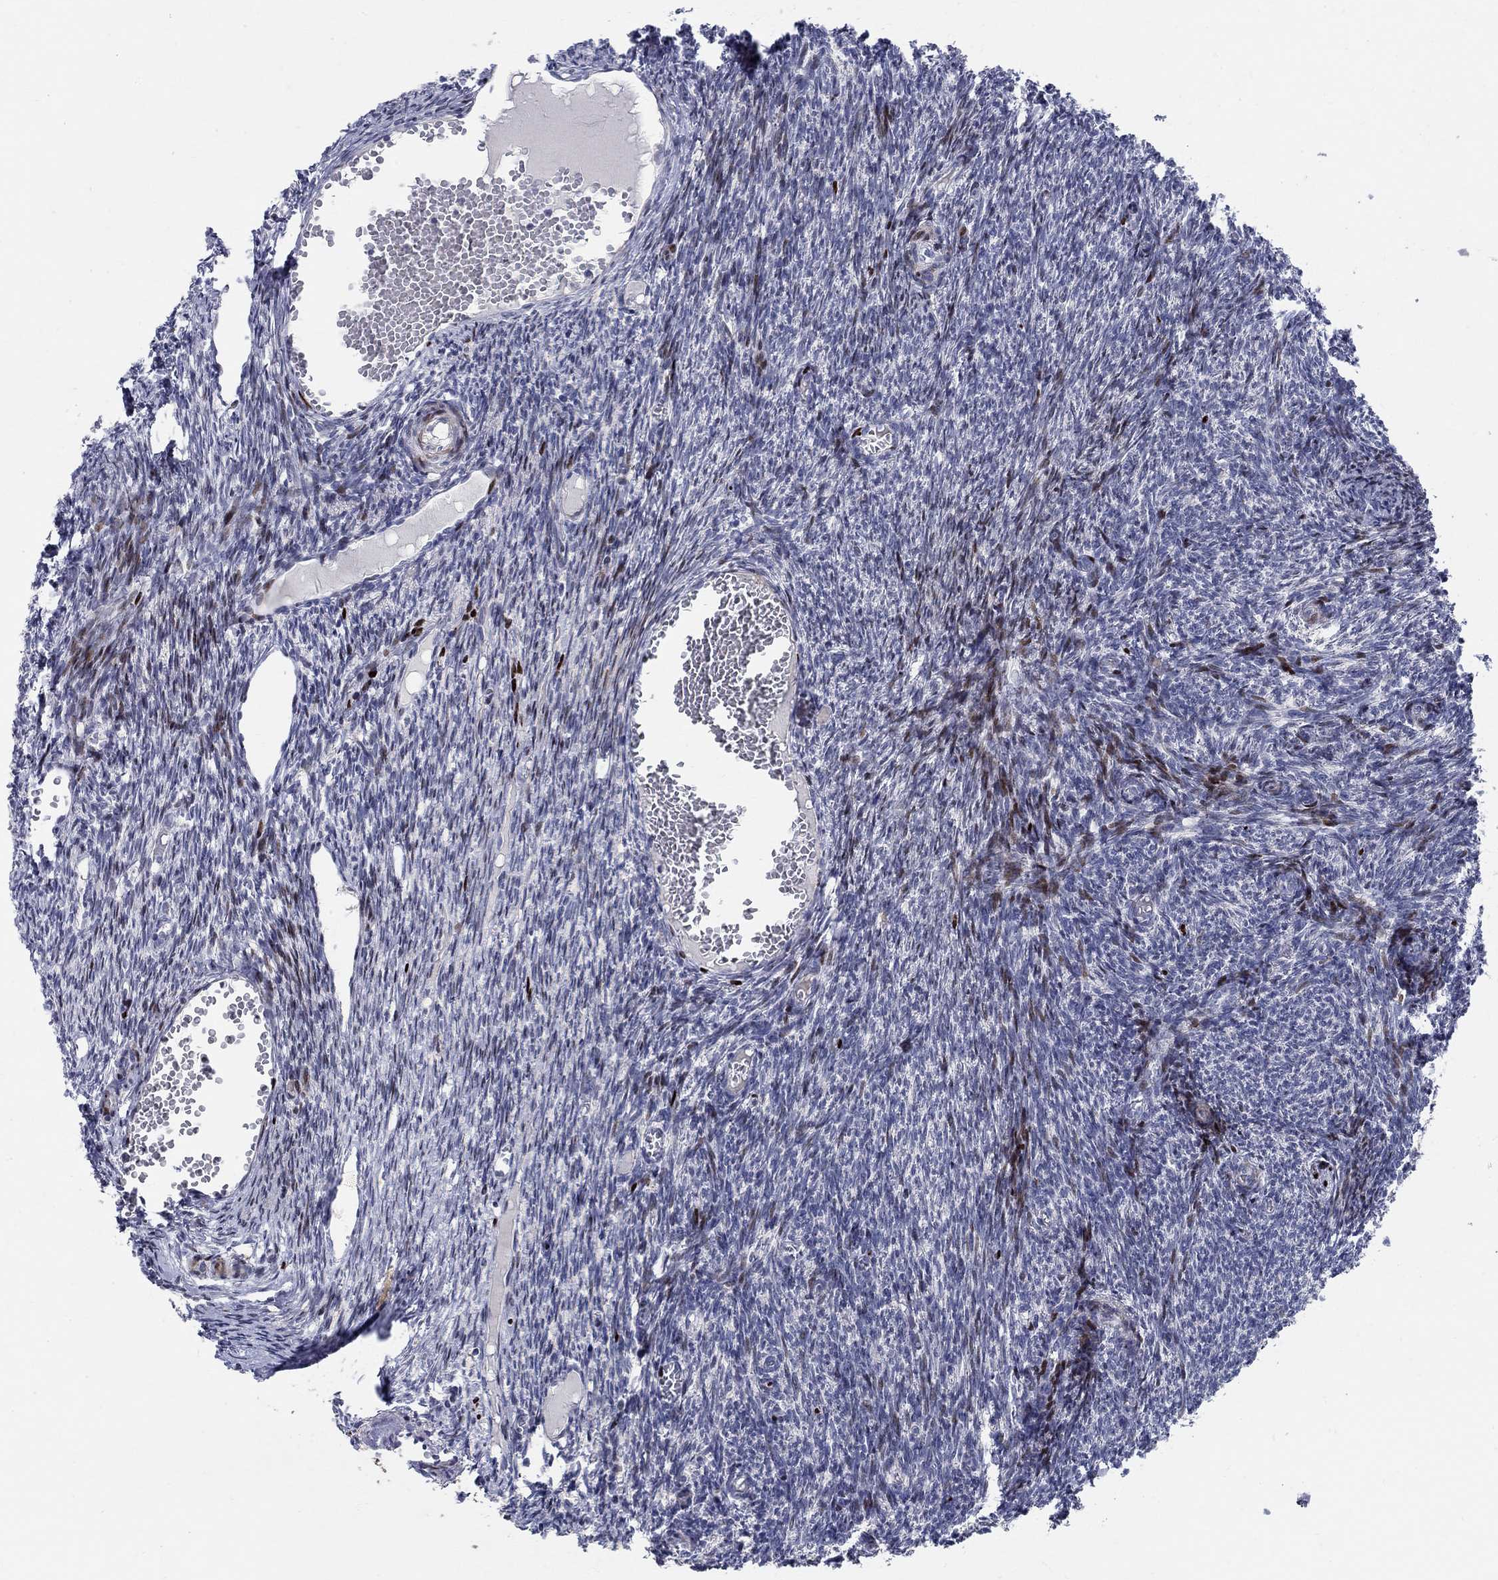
{"staining": {"intensity": "negative", "quantity": "none", "location": "none"}, "tissue": "ovary", "cell_type": "Follicle cells", "image_type": "normal", "snomed": [{"axis": "morphology", "description": "Normal tissue, NOS"}, {"axis": "topography", "description": "Ovary"}], "caption": "Immunohistochemistry (IHC) photomicrograph of benign ovary: human ovary stained with DAB demonstrates no significant protein staining in follicle cells.", "gene": "RAPGEF5", "patient": {"sex": "female", "age": 39}}